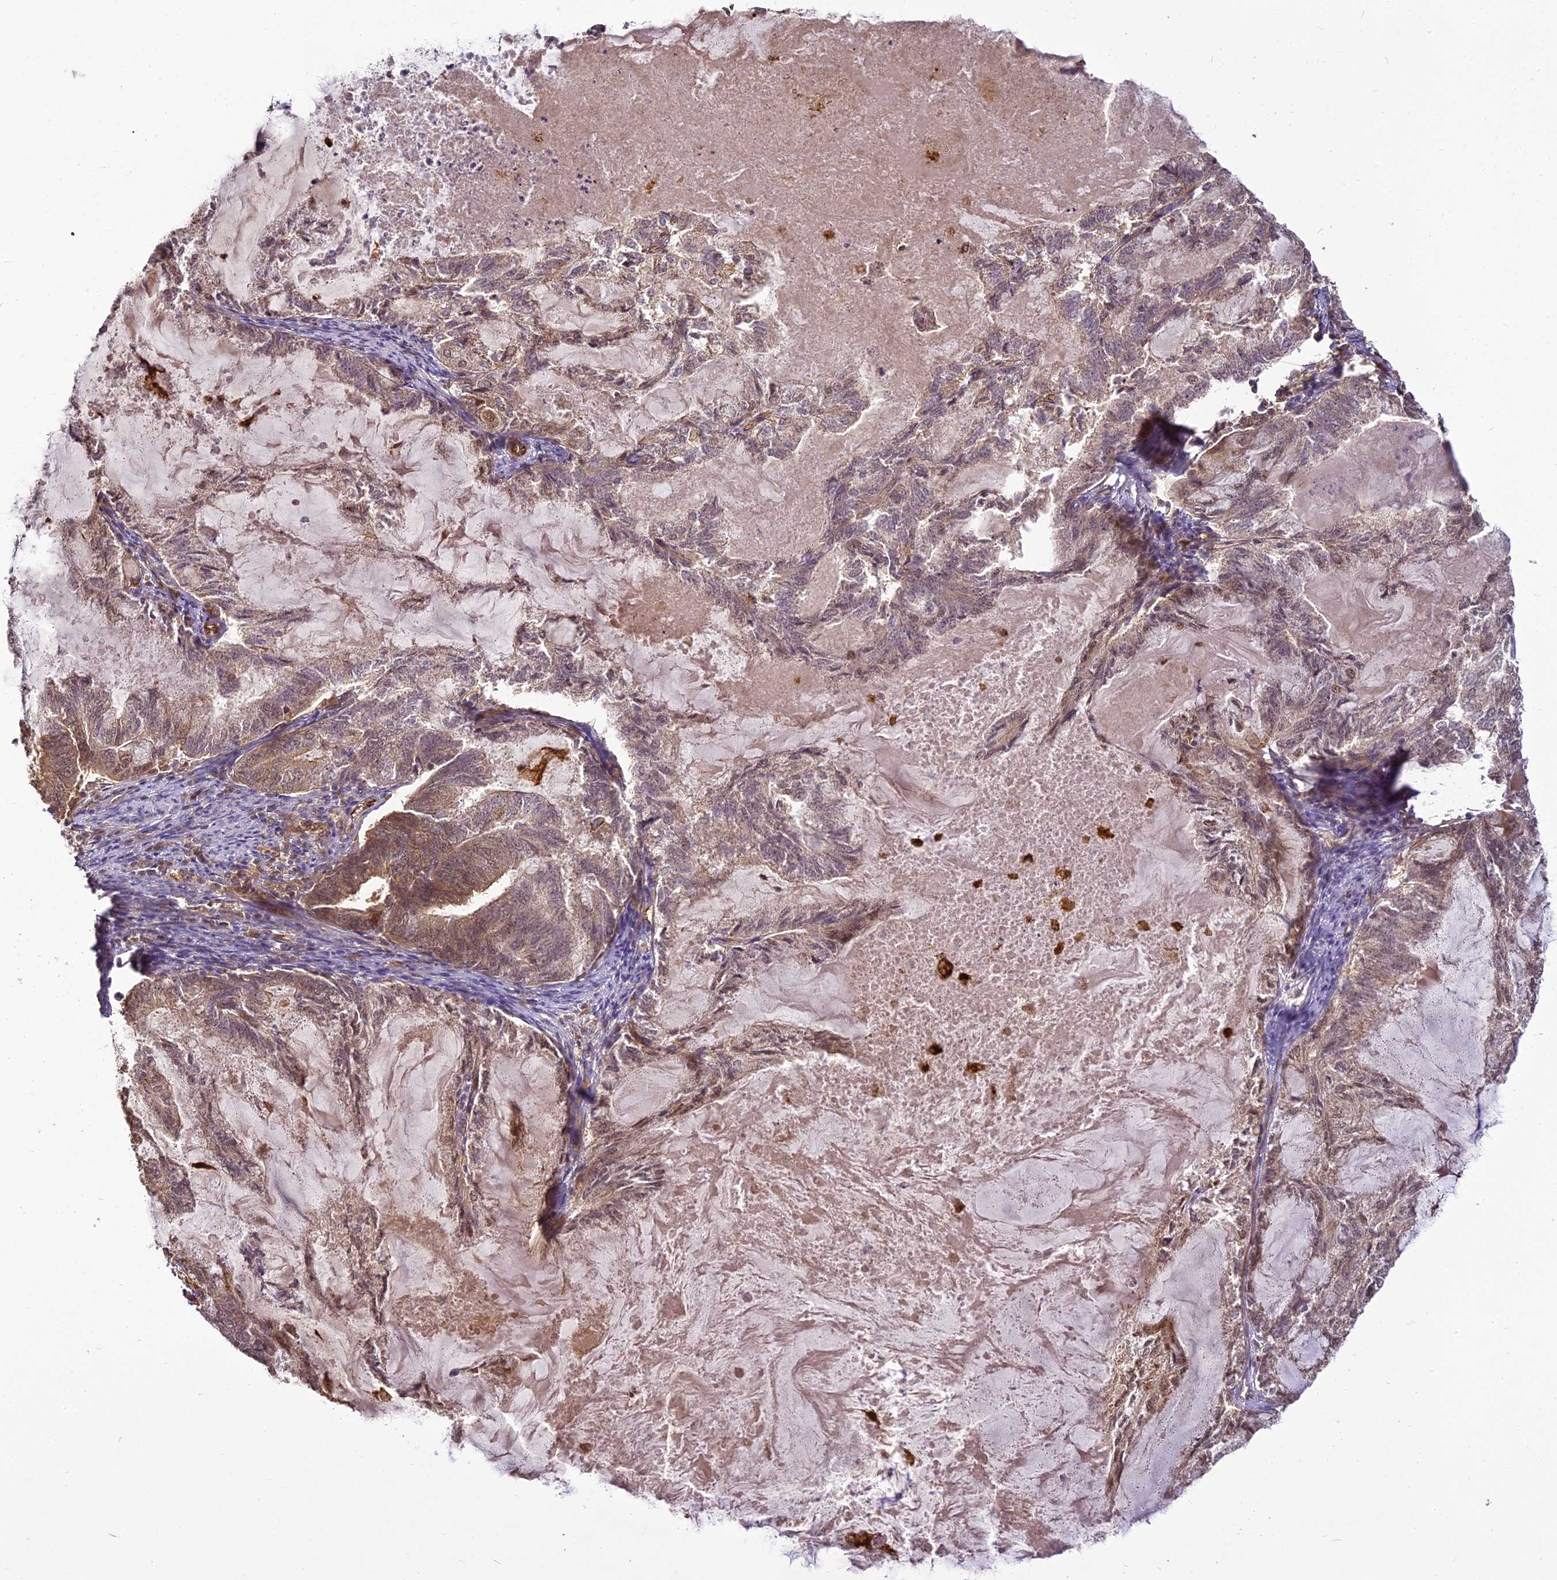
{"staining": {"intensity": "moderate", "quantity": "25%-75%", "location": "cytoplasmic/membranous,nuclear"}, "tissue": "endometrial cancer", "cell_type": "Tumor cells", "image_type": "cancer", "snomed": [{"axis": "morphology", "description": "Adenocarcinoma, NOS"}, {"axis": "topography", "description": "Endometrium"}], "caption": "Tumor cells reveal medium levels of moderate cytoplasmic/membranous and nuclear expression in approximately 25%-75% of cells in human adenocarcinoma (endometrial). (DAB (3,3'-diaminobenzidine) IHC, brown staining for protein, blue staining for nuclei).", "gene": "BCDIN3D", "patient": {"sex": "female", "age": 86}}